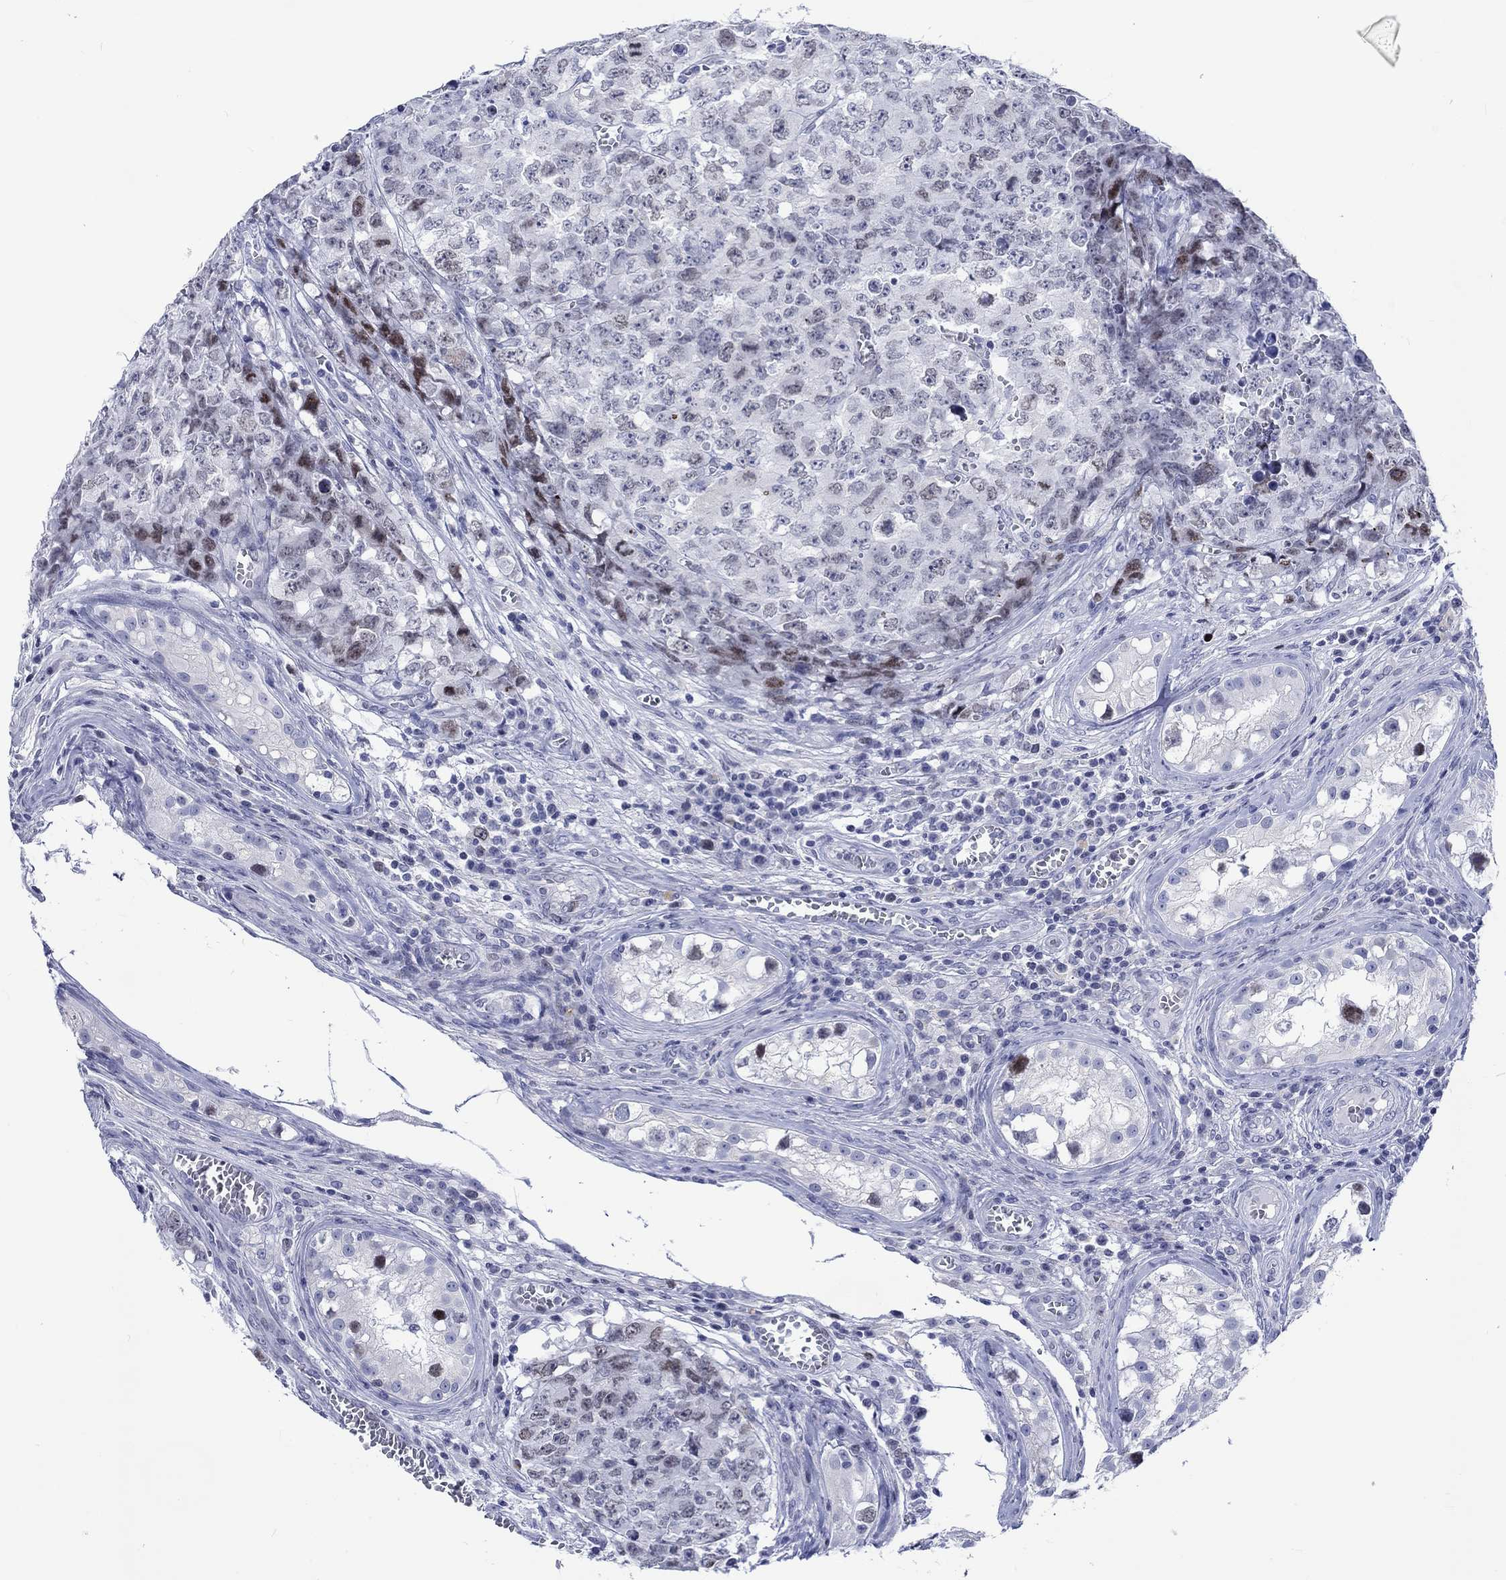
{"staining": {"intensity": "weak", "quantity": "<25%", "location": "nuclear"}, "tissue": "testis cancer", "cell_type": "Tumor cells", "image_type": "cancer", "snomed": [{"axis": "morphology", "description": "Carcinoma, Embryonal, NOS"}, {"axis": "topography", "description": "Testis"}], "caption": "The photomicrograph reveals no significant staining in tumor cells of testis cancer (embryonal carcinoma).", "gene": "CDCA2", "patient": {"sex": "male", "age": 23}}